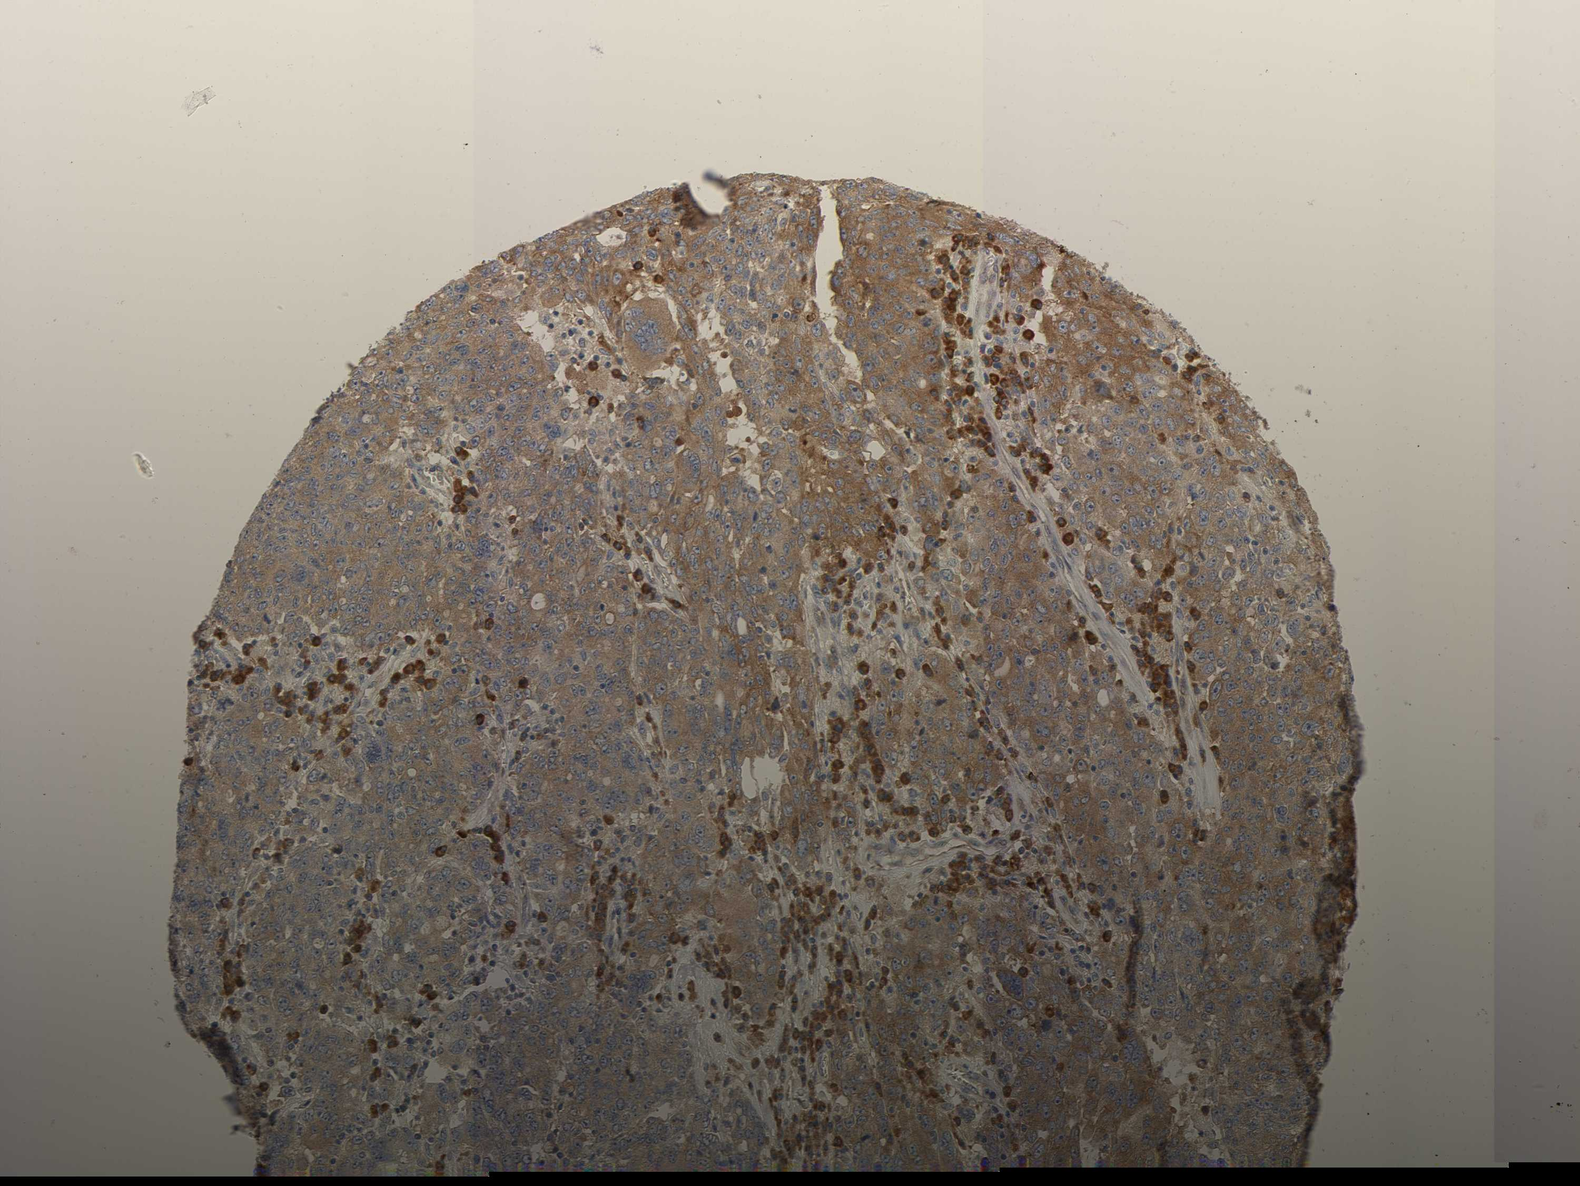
{"staining": {"intensity": "moderate", "quantity": ">75%", "location": "cytoplasmic/membranous"}, "tissue": "ovarian cancer", "cell_type": "Tumor cells", "image_type": "cancer", "snomed": [{"axis": "morphology", "description": "Carcinoma, endometroid"}, {"axis": "topography", "description": "Ovary"}], "caption": "A brown stain highlights moderate cytoplasmic/membranous positivity of a protein in human endometroid carcinoma (ovarian) tumor cells.", "gene": "SCHIP1", "patient": {"sex": "female", "age": 62}}